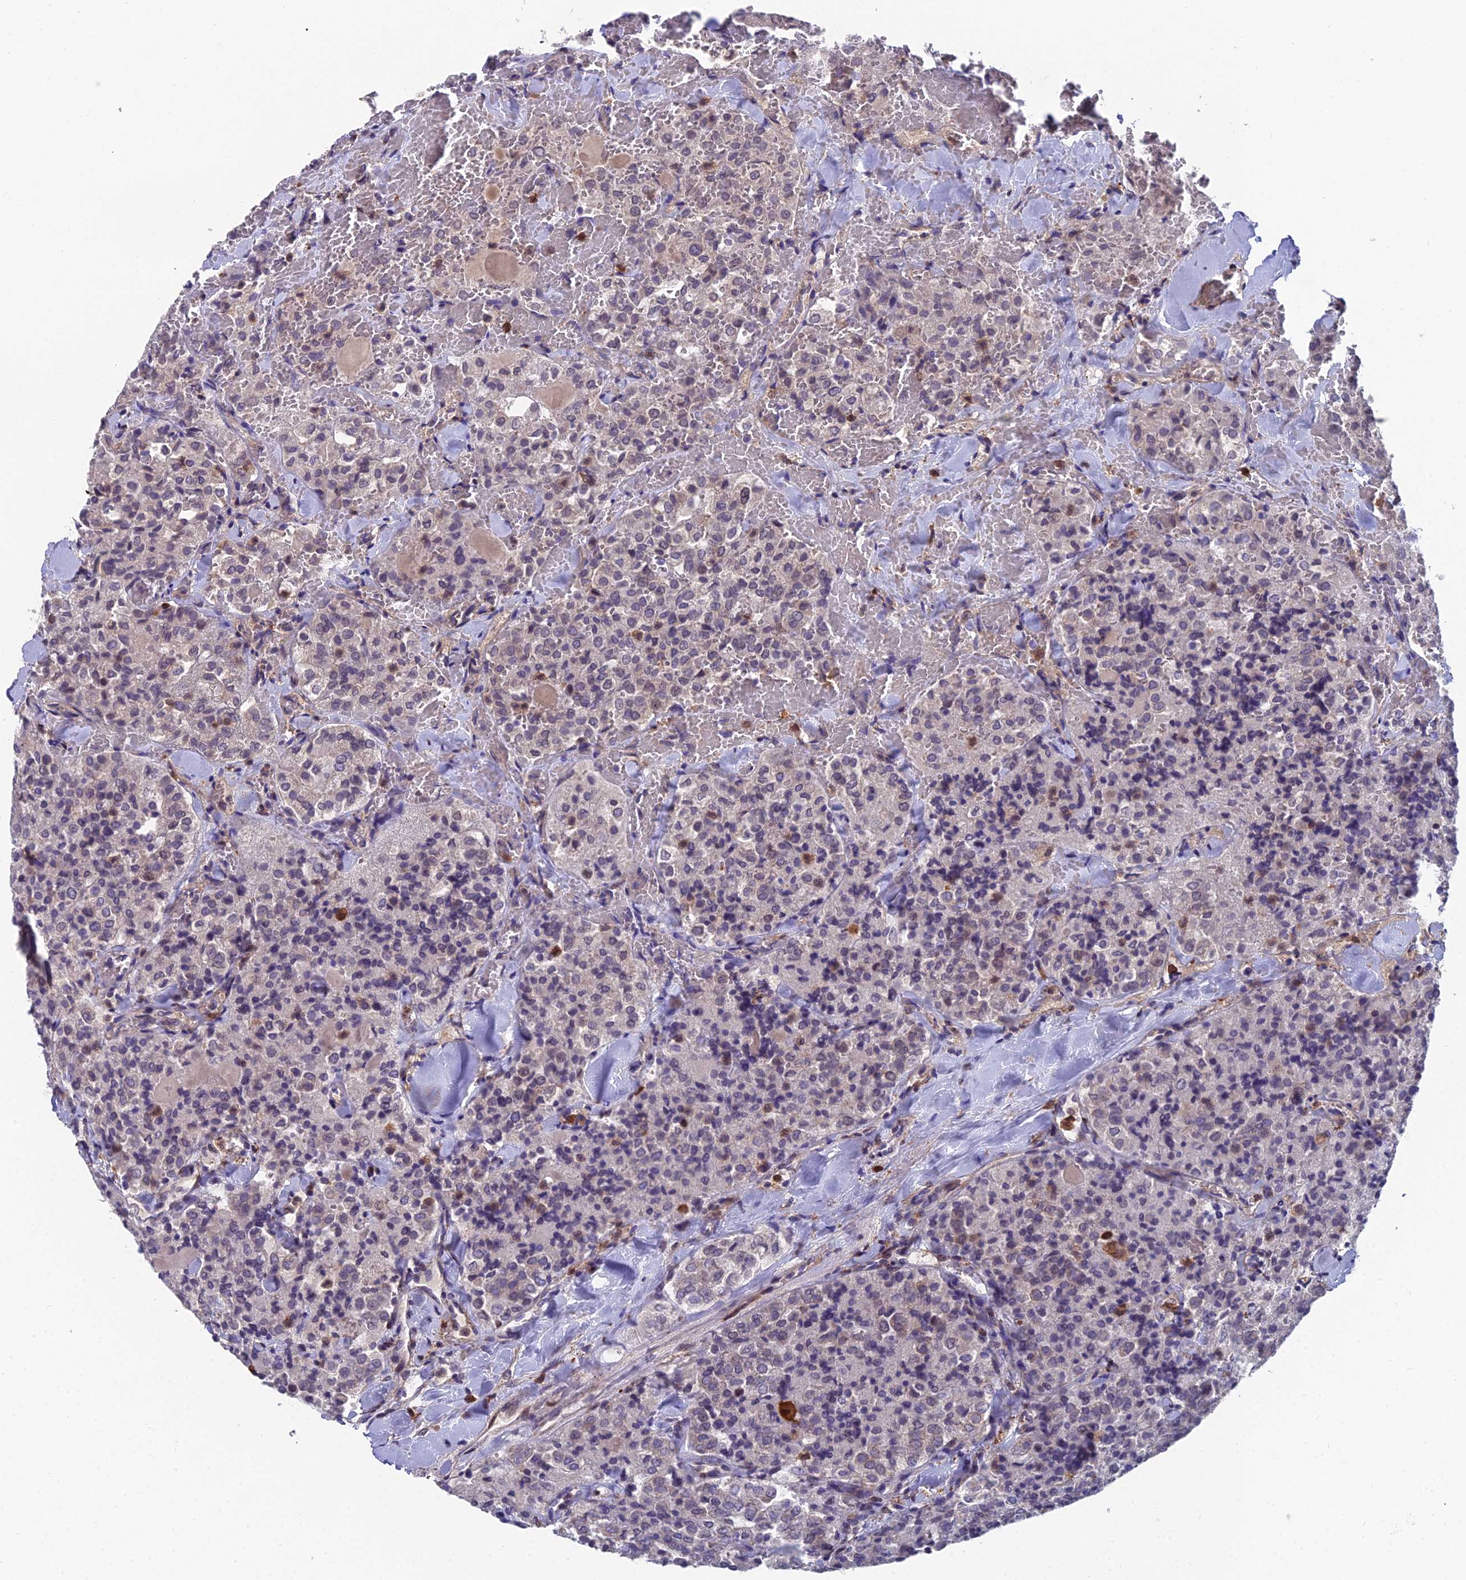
{"staining": {"intensity": "weak", "quantity": "<25%", "location": "nuclear"}, "tissue": "thyroid cancer", "cell_type": "Tumor cells", "image_type": "cancer", "snomed": [{"axis": "morphology", "description": "Follicular adenoma carcinoma, NOS"}, {"axis": "topography", "description": "Thyroid gland"}], "caption": "Immunohistochemical staining of human thyroid cancer (follicular adenoma carcinoma) reveals no significant expression in tumor cells. (Stains: DAB (3,3'-diaminobenzidine) immunohistochemistry (IHC) with hematoxylin counter stain, Microscopy: brightfield microscopy at high magnification).", "gene": "GALK2", "patient": {"sex": "male", "age": 75}}